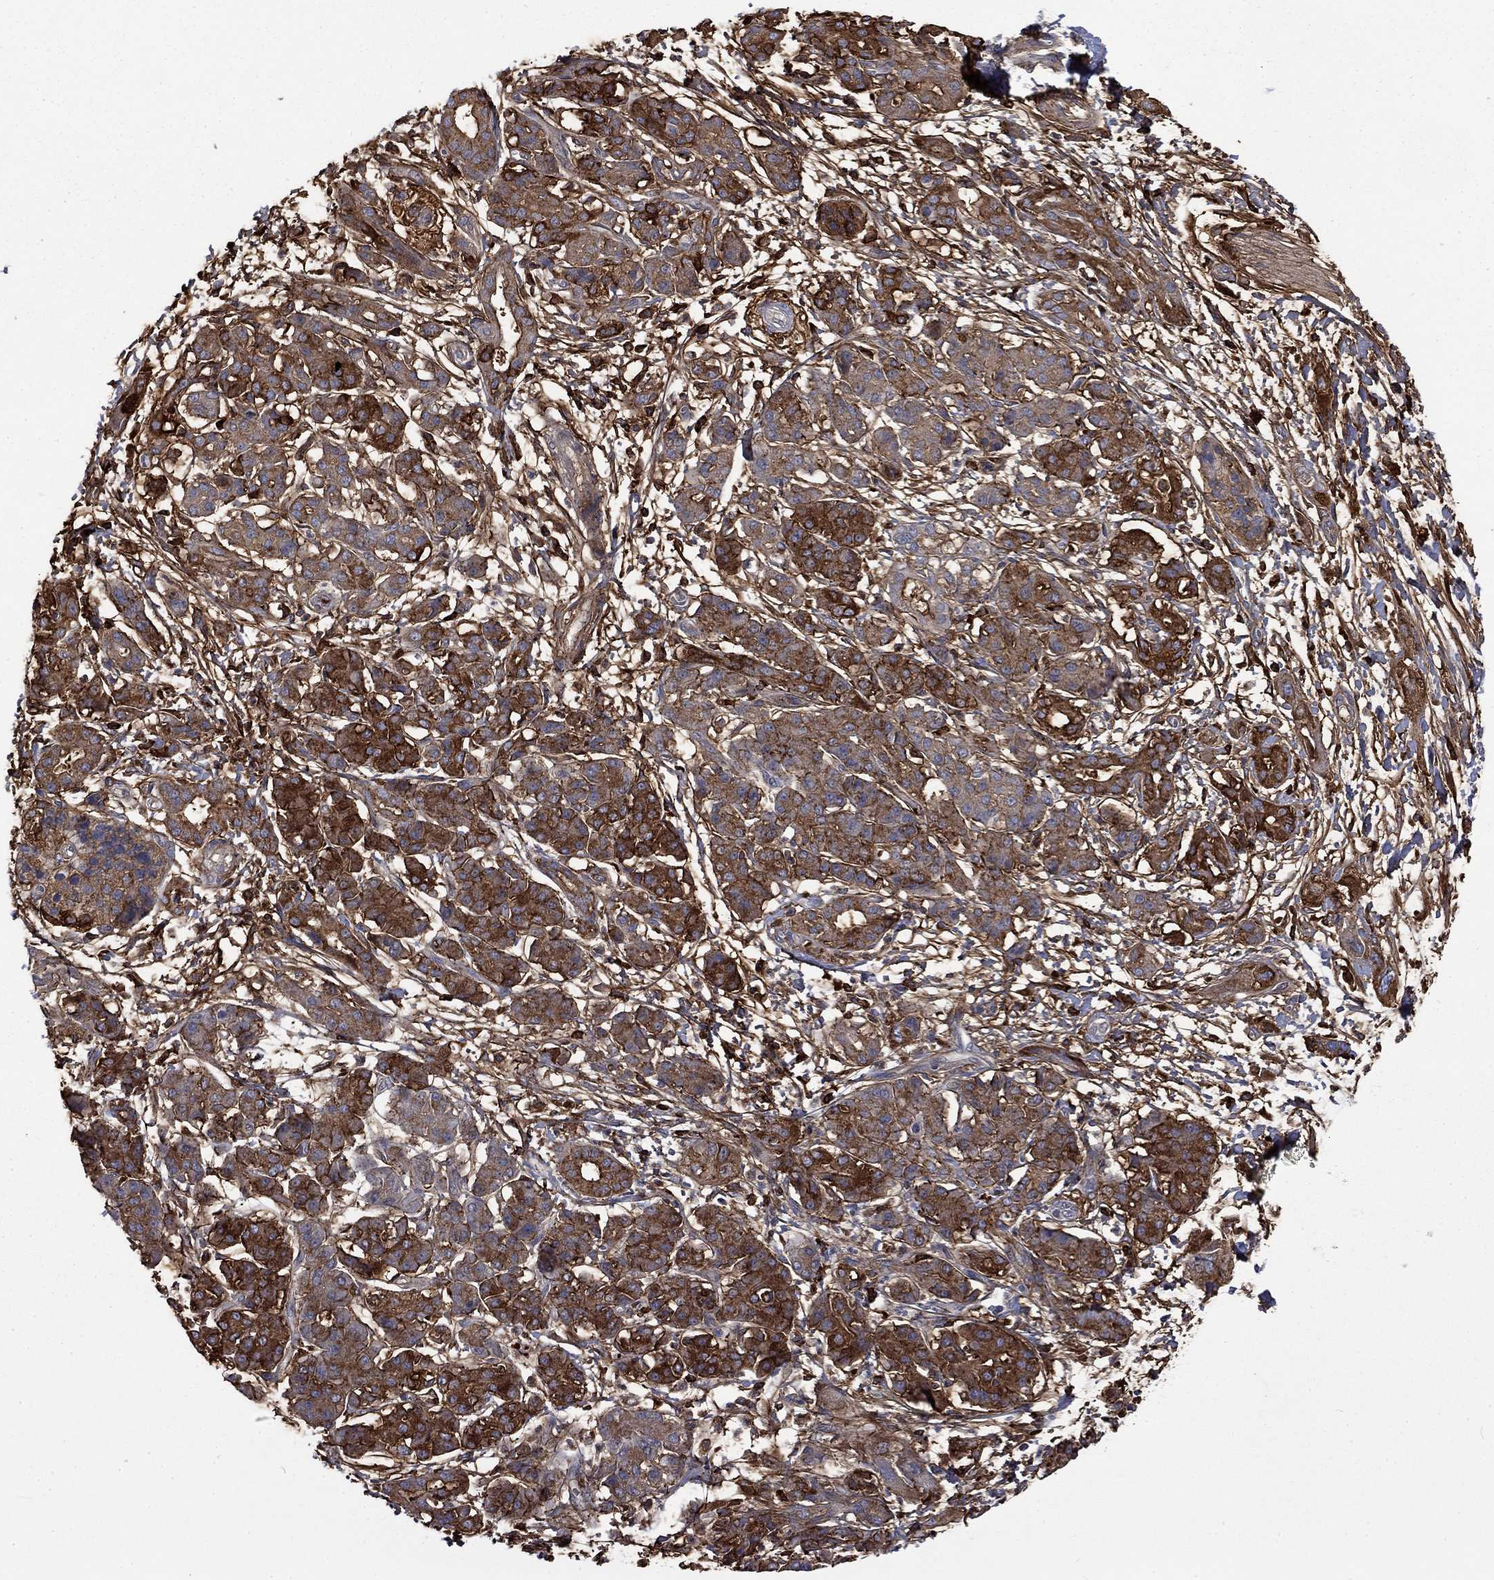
{"staining": {"intensity": "strong", "quantity": "25%-75%", "location": "cytoplasmic/membranous"}, "tissue": "pancreatic cancer", "cell_type": "Tumor cells", "image_type": "cancer", "snomed": [{"axis": "morphology", "description": "Adenocarcinoma, NOS"}, {"axis": "topography", "description": "Pancreas"}], "caption": "Human pancreatic cancer stained for a protein (brown) shows strong cytoplasmic/membranous positive positivity in approximately 25%-75% of tumor cells.", "gene": "VCAN", "patient": {"sex": "male", "age": 72}}